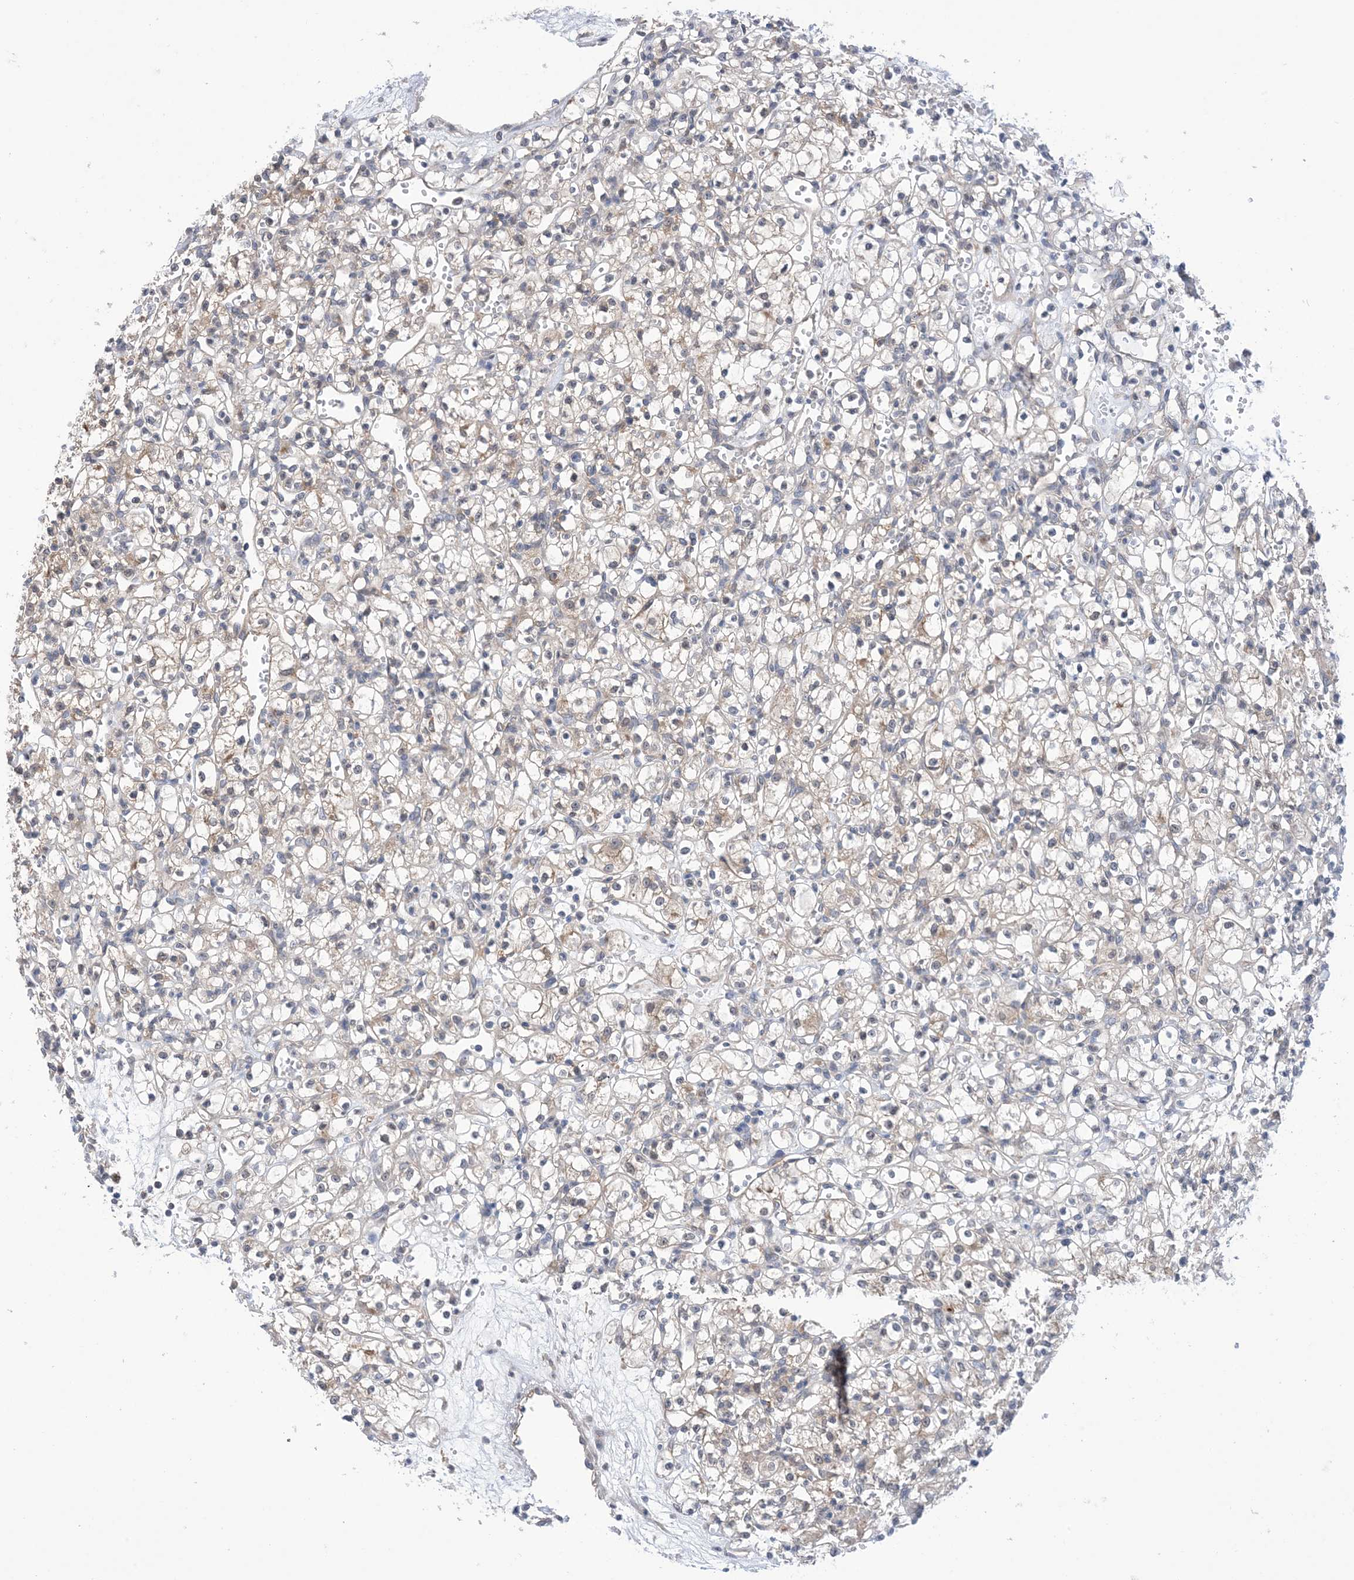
{"staining": {"intensity": "weak", "quantity": "25%-75%", "location": "cytoplasmic/membranous"}, "tissue": "renal cancer", "cell_type": "Tumor cells", "image_type": "cancer", "snomed": [{"axis": "morphology", "description": "Adenocarcinoma, NOS"}, {"axis": "topography", "description": "Kidney"}], "caption": "Renal cancer was stained to show a protein in brown. There is low levels of weak cytoplasmic/membranous expression in approximately 25%-75% of tumor cells. The protein of interest is shown in brown color, while the nuclei are stained blue.", "gene": "EHBP1", "patient": {"sex": "female", "age": 59}}